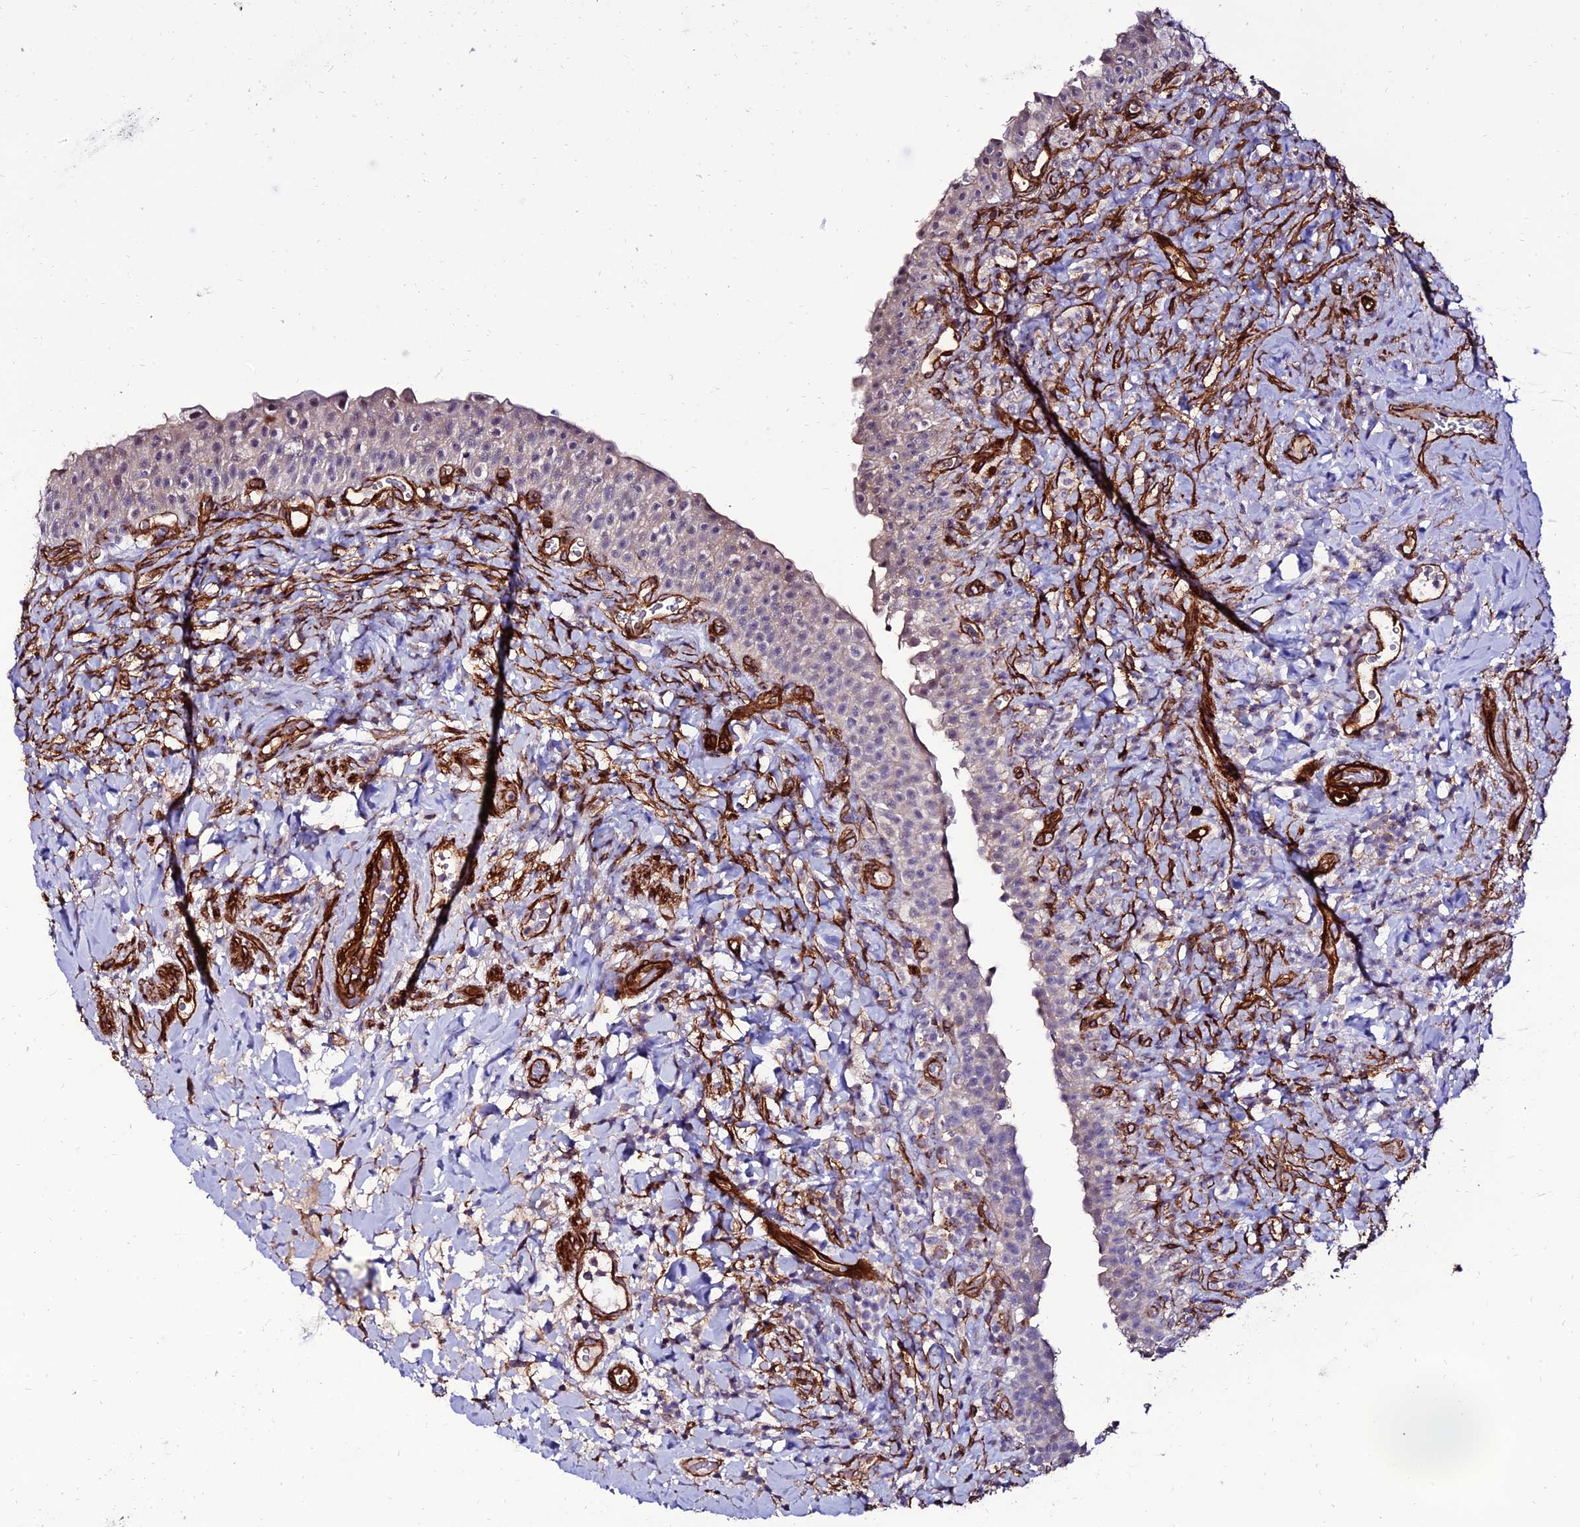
{"staining": {"intensity": "negative", "quantity": "none", "location": "none"}, "tissue": "urinary bladder", "cell_type": "Urothelial cells", "image_type": "normal", "snomed": [{"axis": "morphology", "description": "Normal tissue, NOS"}, {"axis": "morphology", "description": "Inflammation, NOS"}, {"axis": "topography", "description": "Urinary bladder"}], "caption": "DAB immunohistochemical staining of benign urinary bladder shows no significant positivity in urothelial cells.", "gene": "ALDH3B2", "patient": {"sex": "male", "age": 64}}